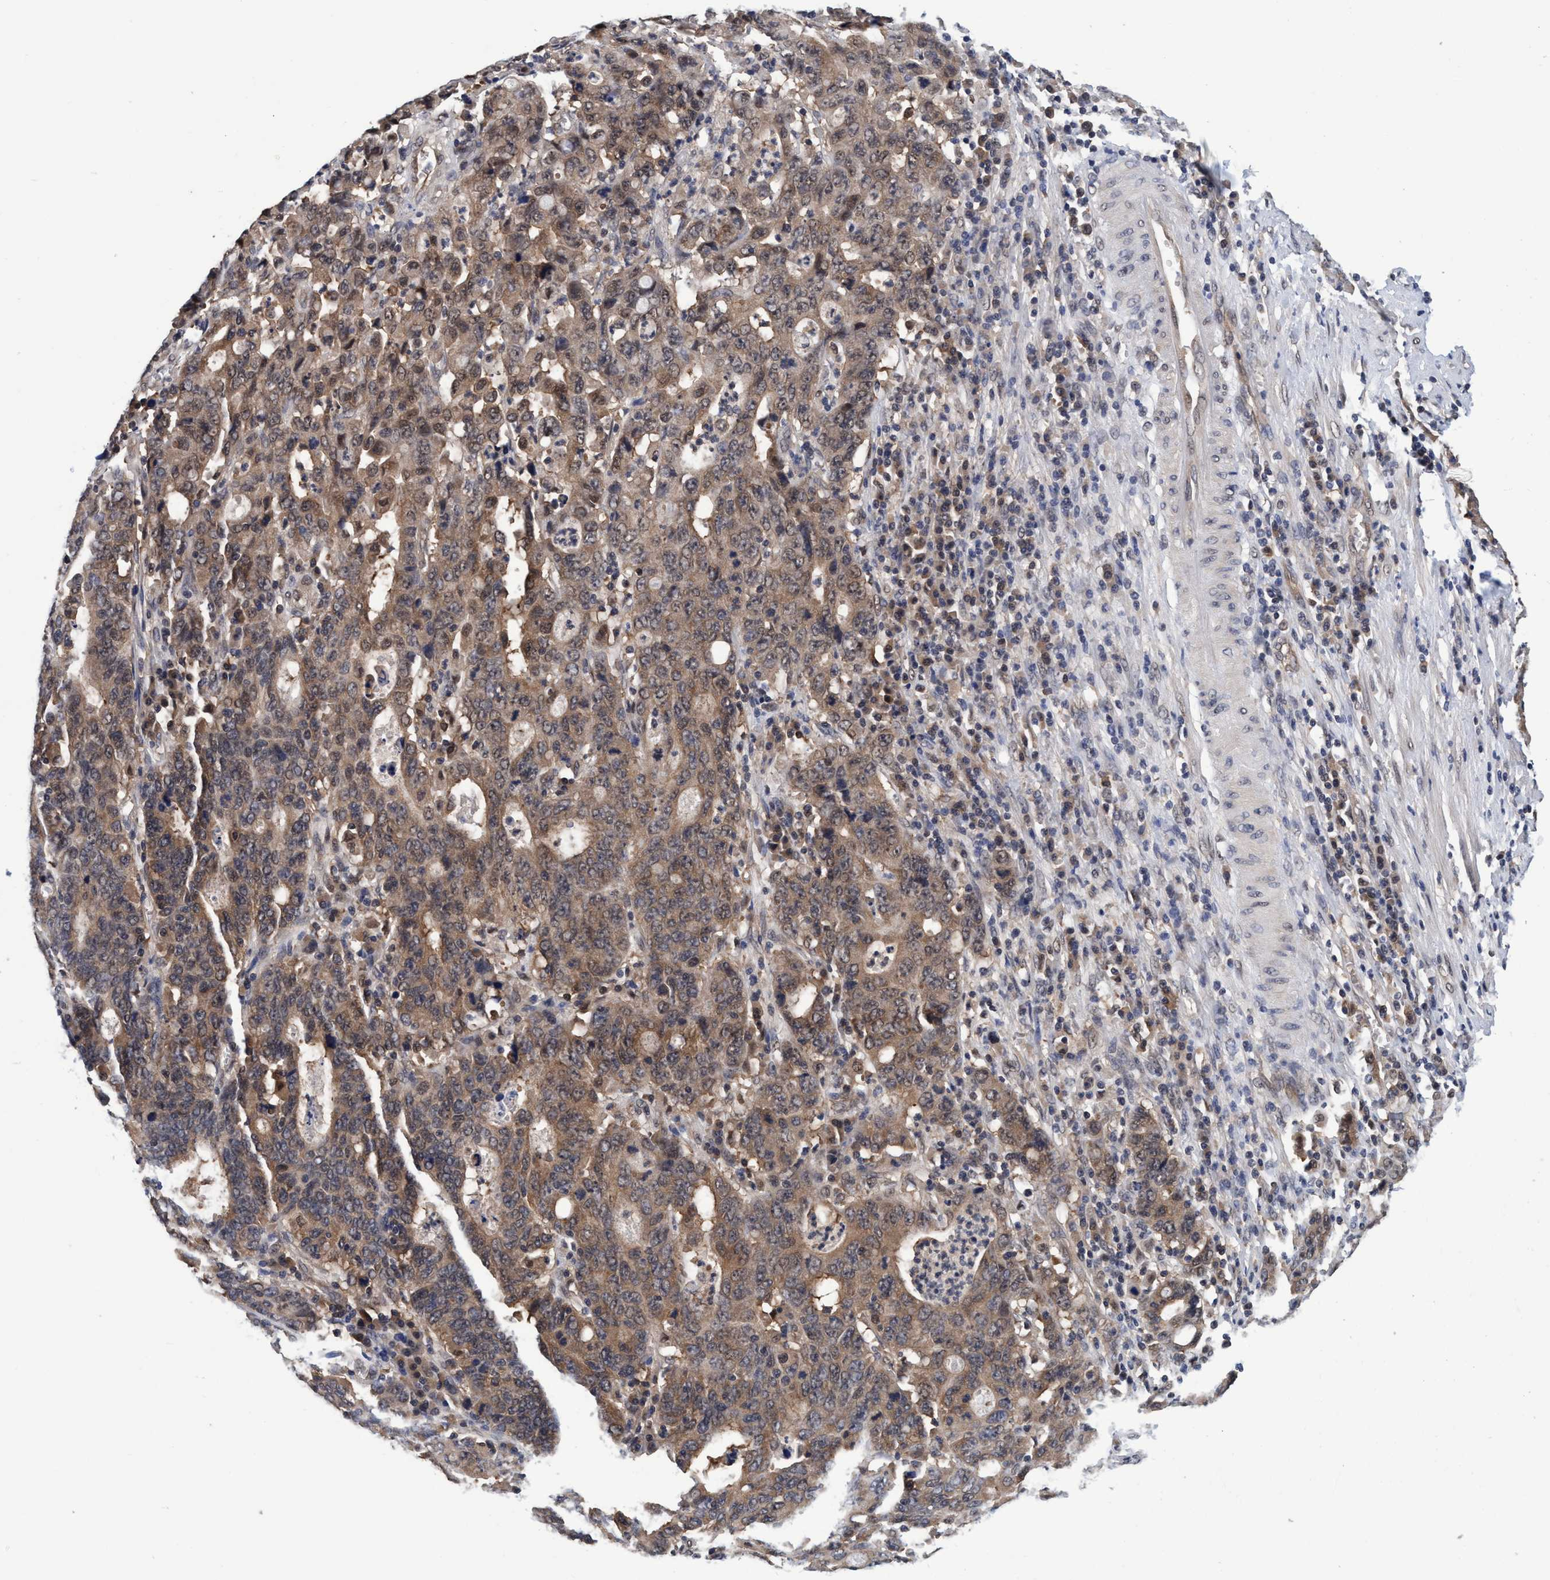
{"staining": {"intensity": "moderate", "quantity": ">75%", "location": "cytoplasmic/membranous"}, "tissue": "stomach cancer", "cell_type": "Tumor cells", "image_type": "cancer", "snomed": [{"axis": "morphology", "description": "Adenocarcinoma, NOS"}, {"axis": "topography", "description": "Stomach, upper"}], "caption": "High-power microscopy captured an IHC photomicrograph of adenocarcinoma (stomach), revealing moderate cytoplasmic/membranous positivity in approximately >75% of tumor cells.", "gene": "PSMD12", "patient": {"sex": "male", "age": 69}}